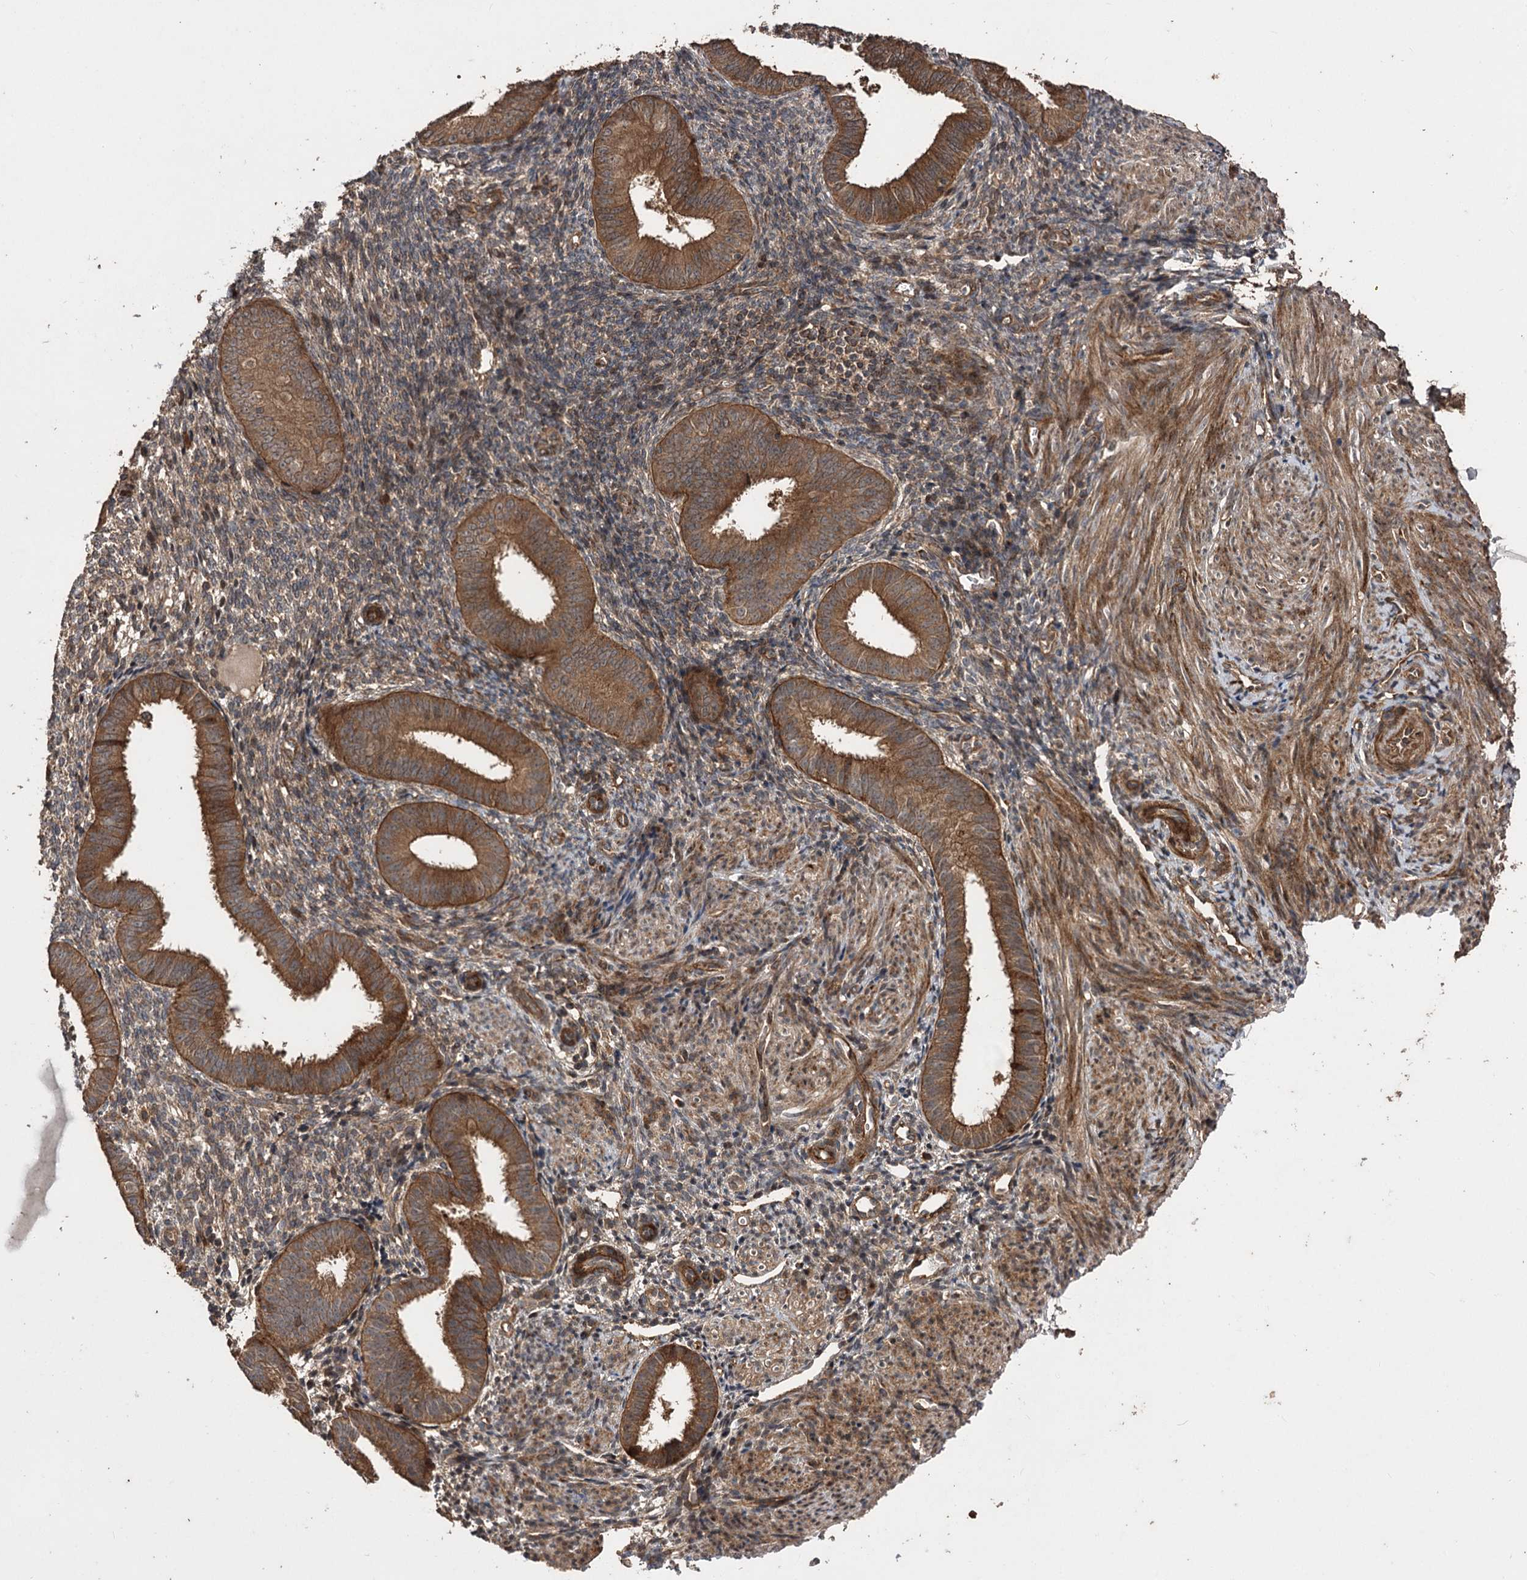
{"staining": {"intensity": "moderate", "quantity": "<25%", "location": "cytoplasmic/membranous"}, "tissue": "endometrium", "cell_type": "Cells in endometrial stroma", "image_type": "normal", "snomed": [{"axis": "morphology", "description": "Normal tissue, NOS"}, {"axis": "topography", "description": "Uterus"}, {"axis": "topography", "description": "Endometrium"}], "caption": "An immunohistochemistry image of unremarkable tissue is shown. Protein staining in brown highlights moderate cytoplasmic/membranous positivity in endometrium within cells in endometrial stroma. (Brightfield microscopy of DAB IHC at high magnification).", "gene": "RASSF3", "patient": {"sex": "female", "age": 48}}